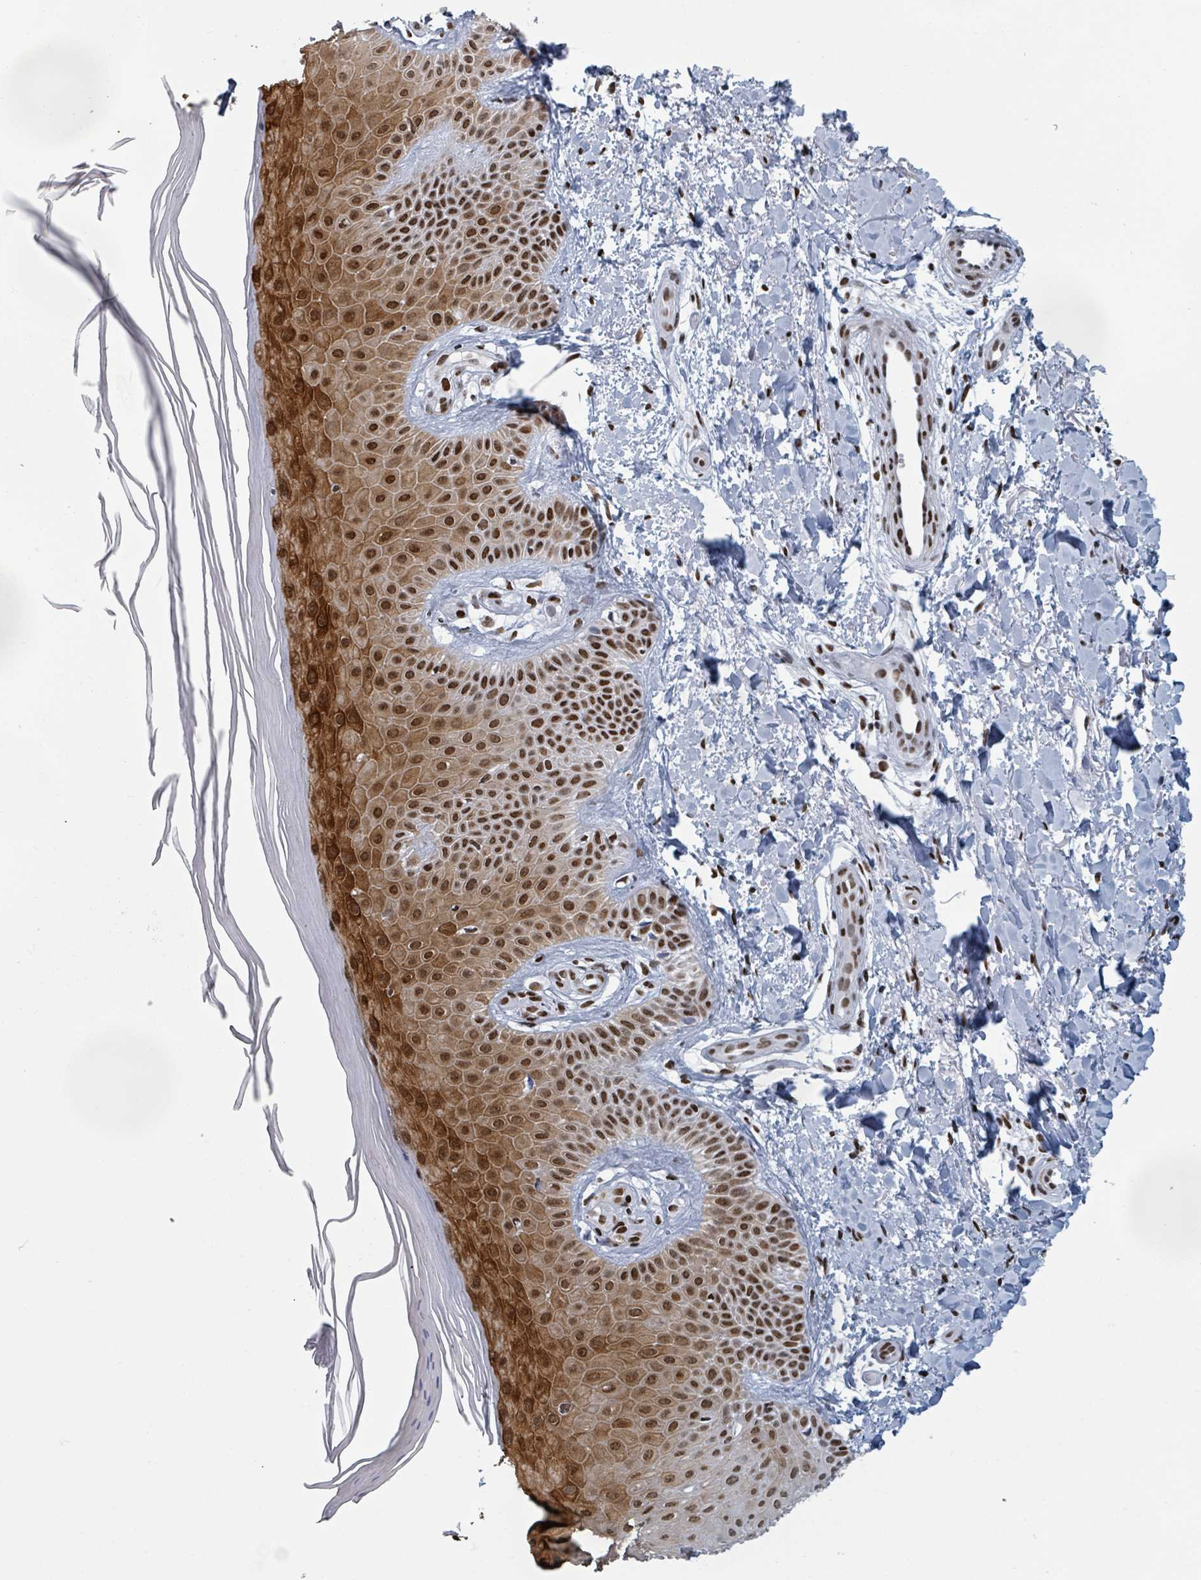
{"staining": {"intensity": "moderate", "quantity": ">75%", "location": "nuclear"}, "tissue": "skin", "cell_type": "Fibroblasts", "image_type": "normal", "snomed": [{"axis": "morphology", "description": "Normal tissue, NOS"}, {"axis": "topography", "description": "Skin"}], "caption": "An IHC photomicrograph of benign tissue is shown. Protein staining in brown labels moderate nuclear positivity in skin within fibroblasts.", "gene": "DHX16", "patient": {"sex": "male", "age": 81}}